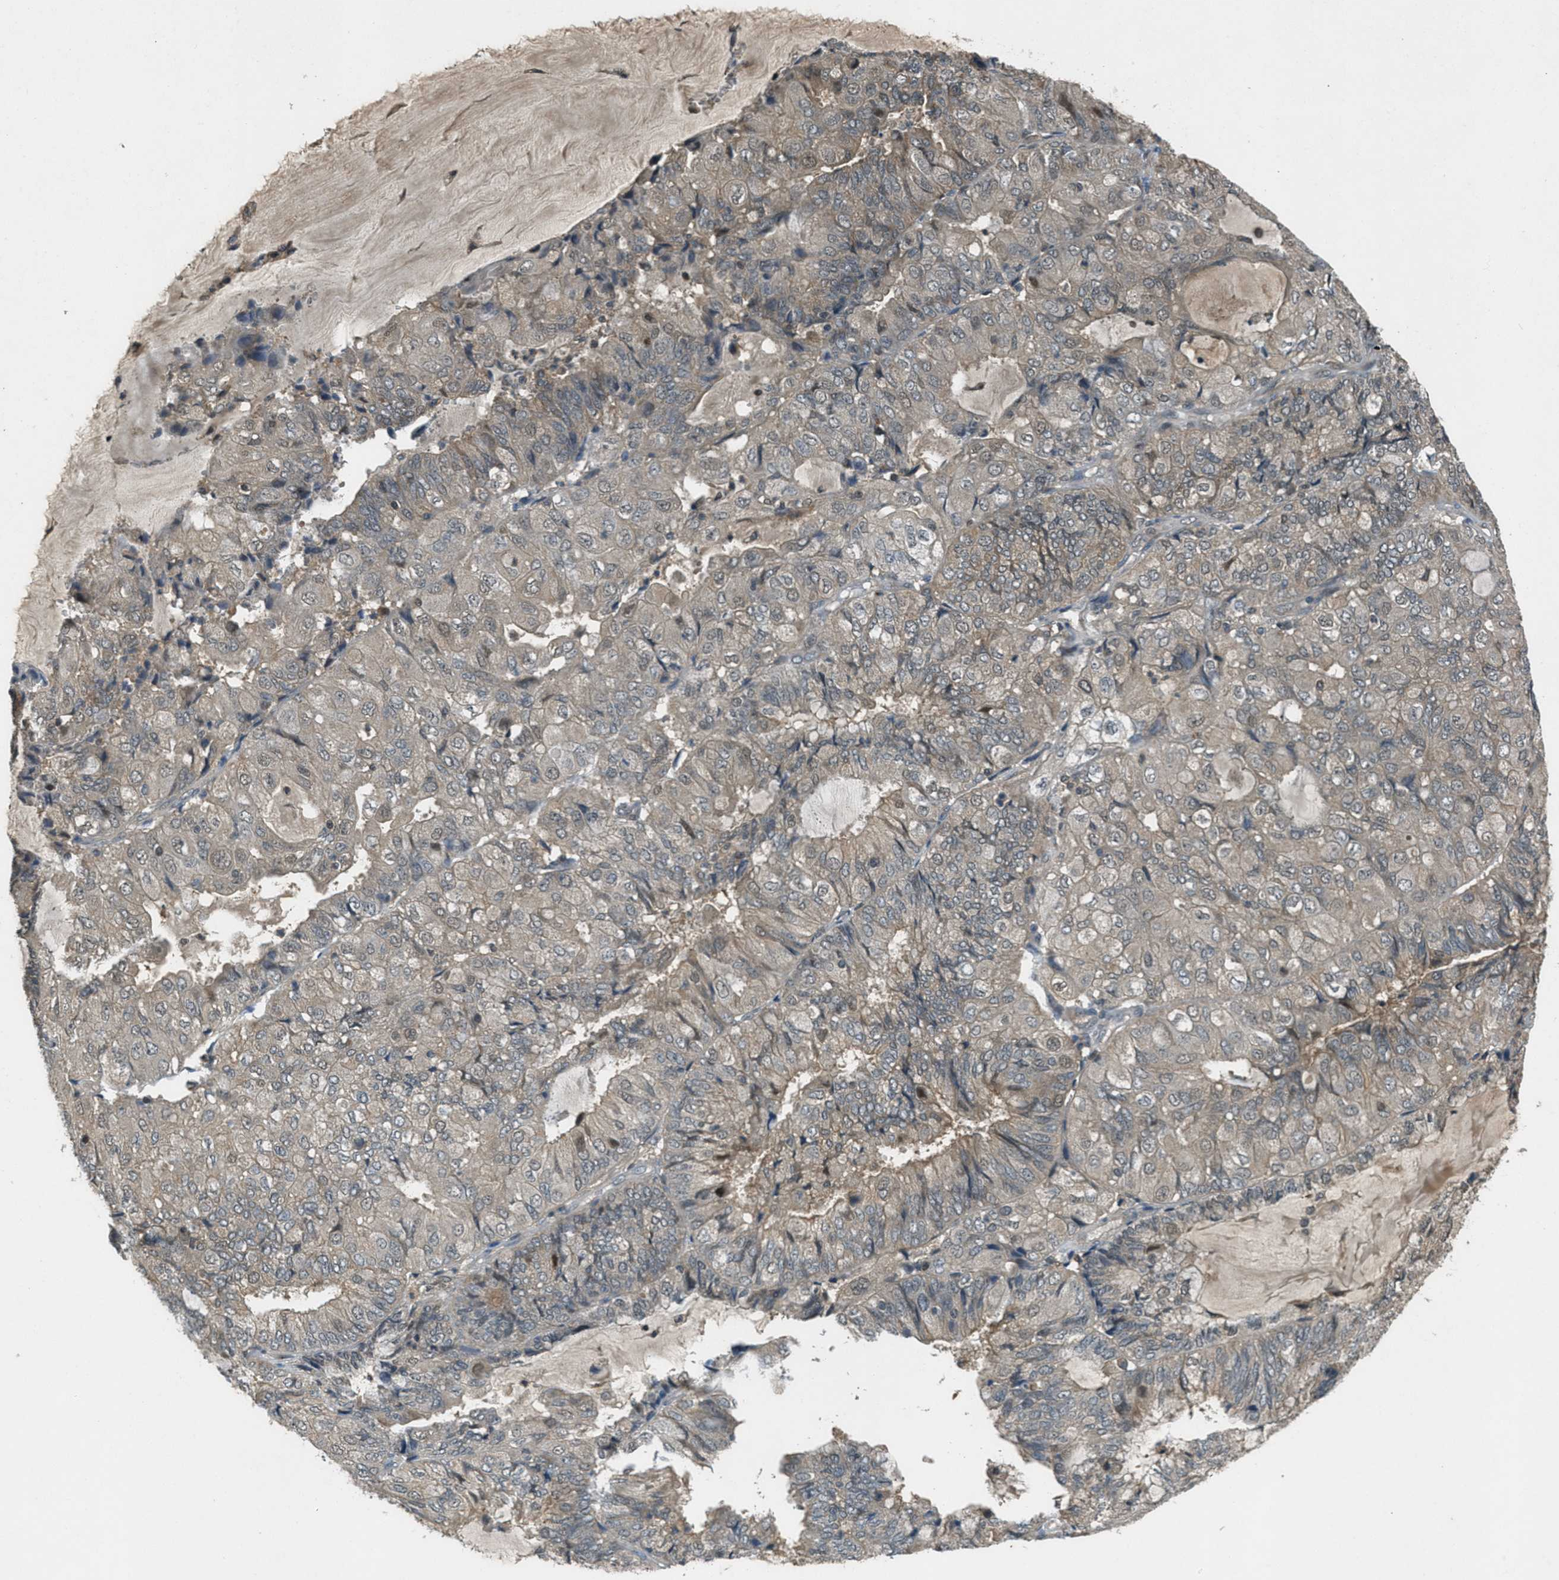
{"staining": {"intensity": "weak", "quantity": ">75%", "location": "cytoplasmic/membranous"}, "tissue": "endometrial cancer", "cell_type": "Tumor cells", "image_type": "cancer", "snomed": [{"axis": "morphology", "description": "Adenocarcinoma, NOS"}, {"axis": "topography", "description": "Endometrium"}], "caption": "The histopathology image shows immunohistochemical staining of endometrial adenocarcinoma. There is weak cytoplasmic/membranous expression is seen in approximately >75% of tumor cells.", "gene": "DUSP6", "patient": {"sex": "female", "age": 81}}